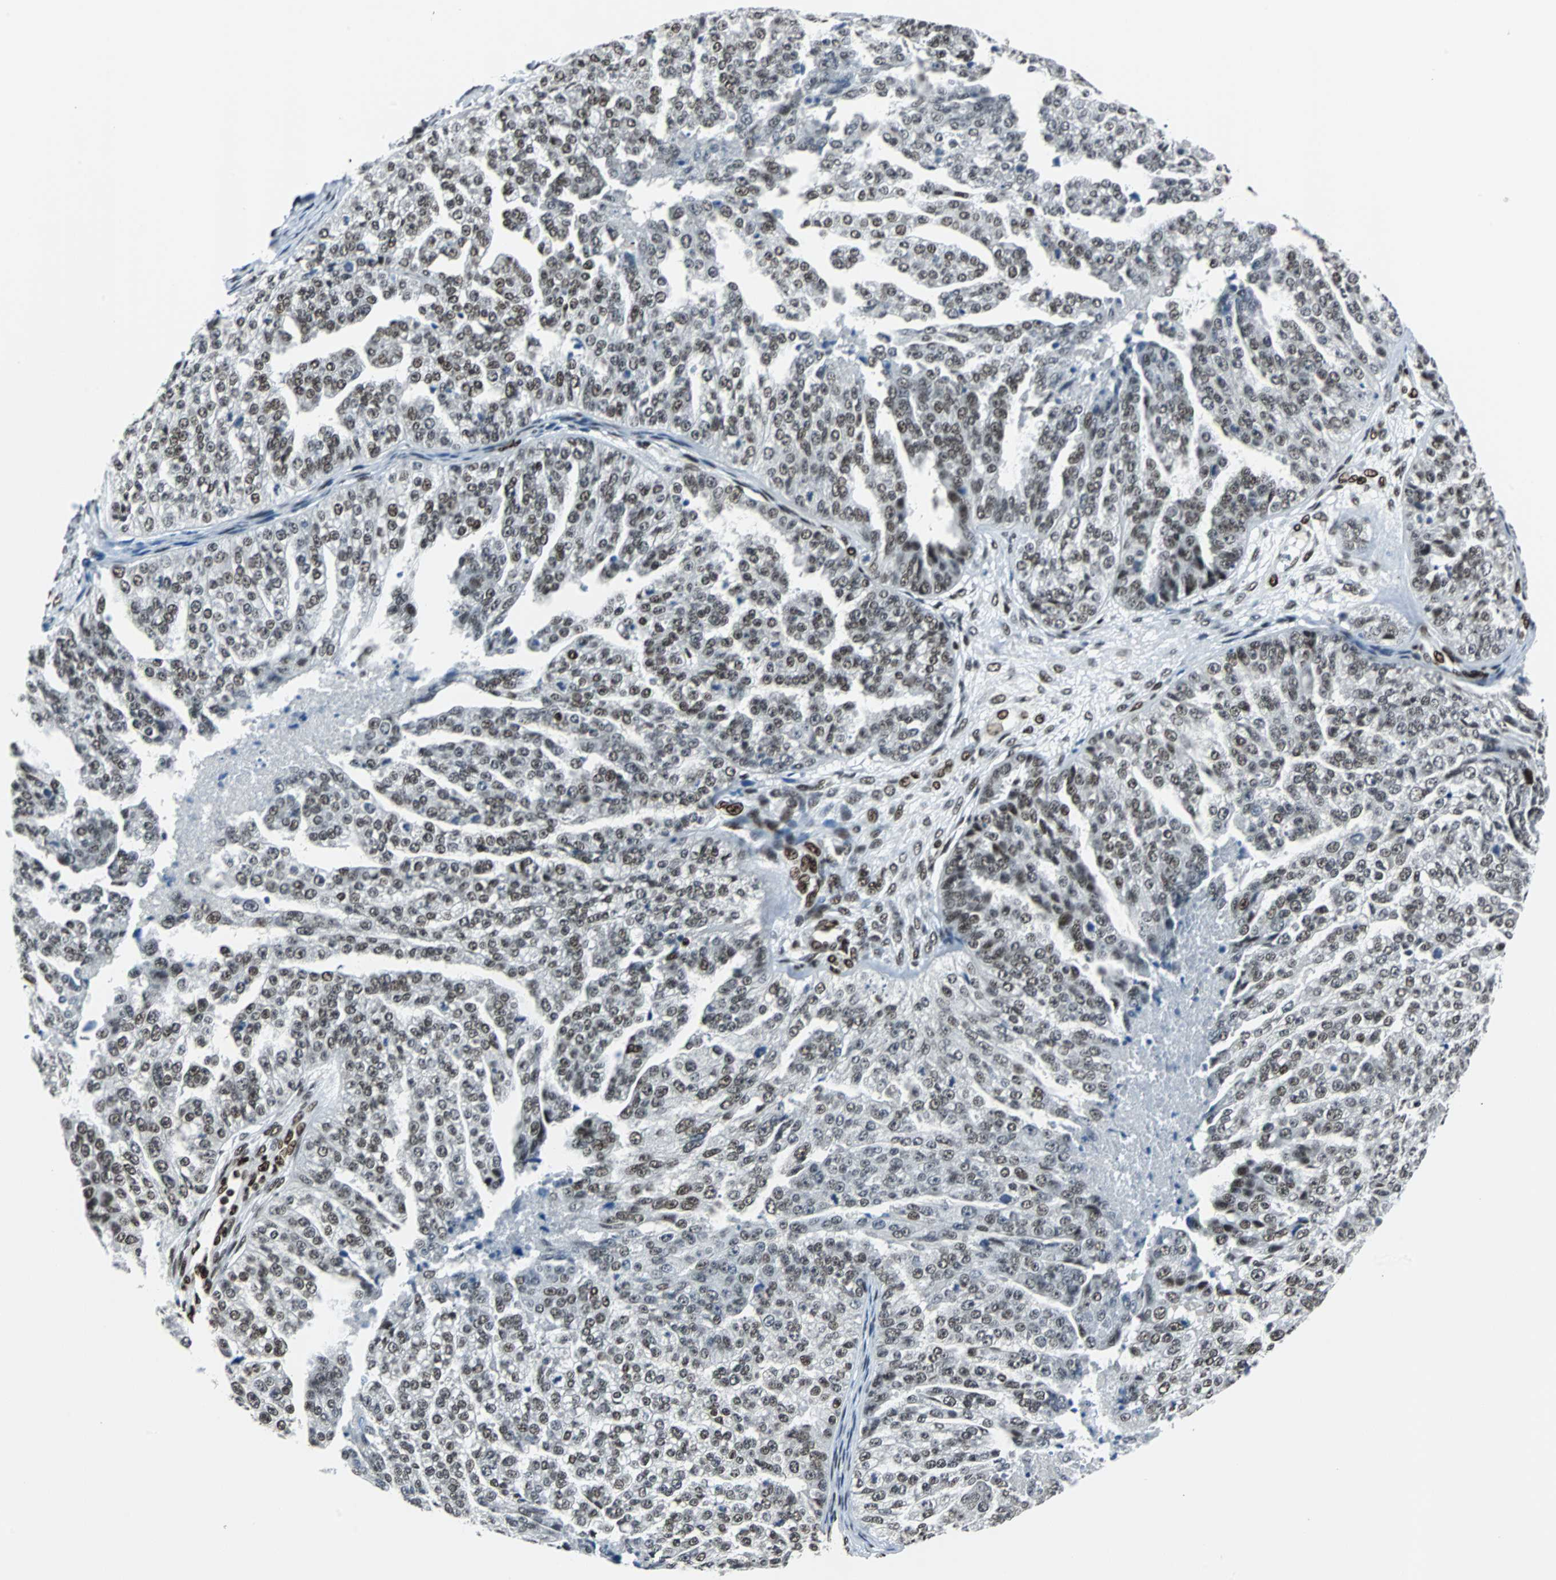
{"staining": {"intensity": "moderate", "quantity": ">75%", "location": "nuclear"}, "tissue": "ovarian cancer", "cell_type": "Tumor cells", "image_type": "cancer", "snomed": [{"axis": "morphology", "description": "Cystadenocarcinoma, serous, NOS"}, {"axis": "topography", "description": "Ovary"}], "caption": "This photomicrograph reveals immunohistochemistry (IHC) staining of serous cystadenocarcinoma (ovarian), with medium moderate nuclear staining in approximately >75% of tumor cells.", "gene": "MEF2D", "patient": {"sex": "female", "age": 58}}